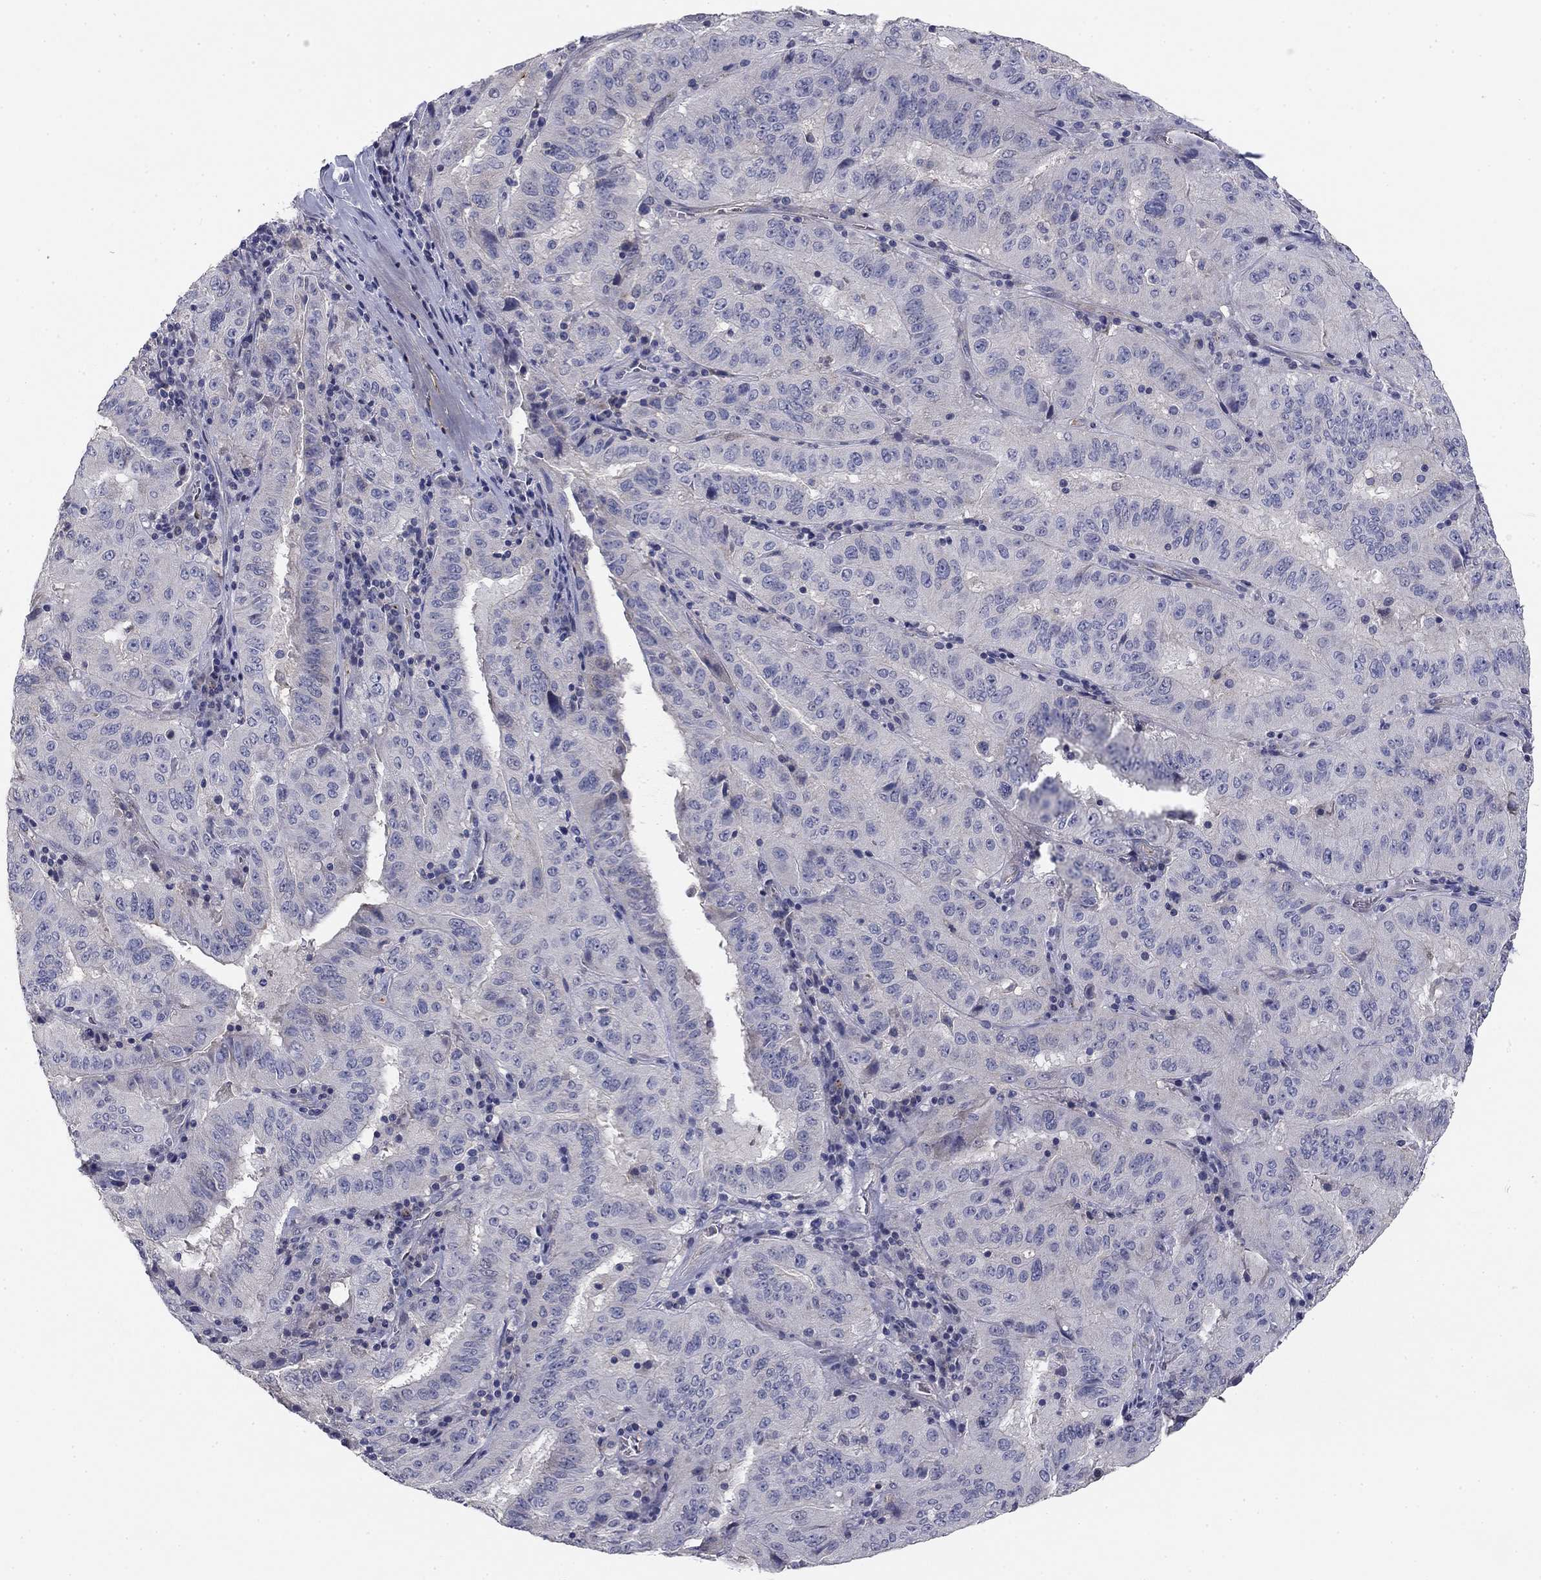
{"staining": {"intensity": "negative", "quantity": "none", "location": "none"}, "tissue": "pancreatic cancer", "cell_type": "Tumor cells", "image_type": "cancer", "snomed": [{"axis": "morphology", "description": "Adenocarcinoma, NOS"}, {"axis": "topography", "description": "Pancreas"}], "caption": "IHC of human adenocarcinoma (pancreatic) exhibits no staining in tumor cells.", "gene": "SEPTIN3", "patient": {"sex": "male", "age": 63}}